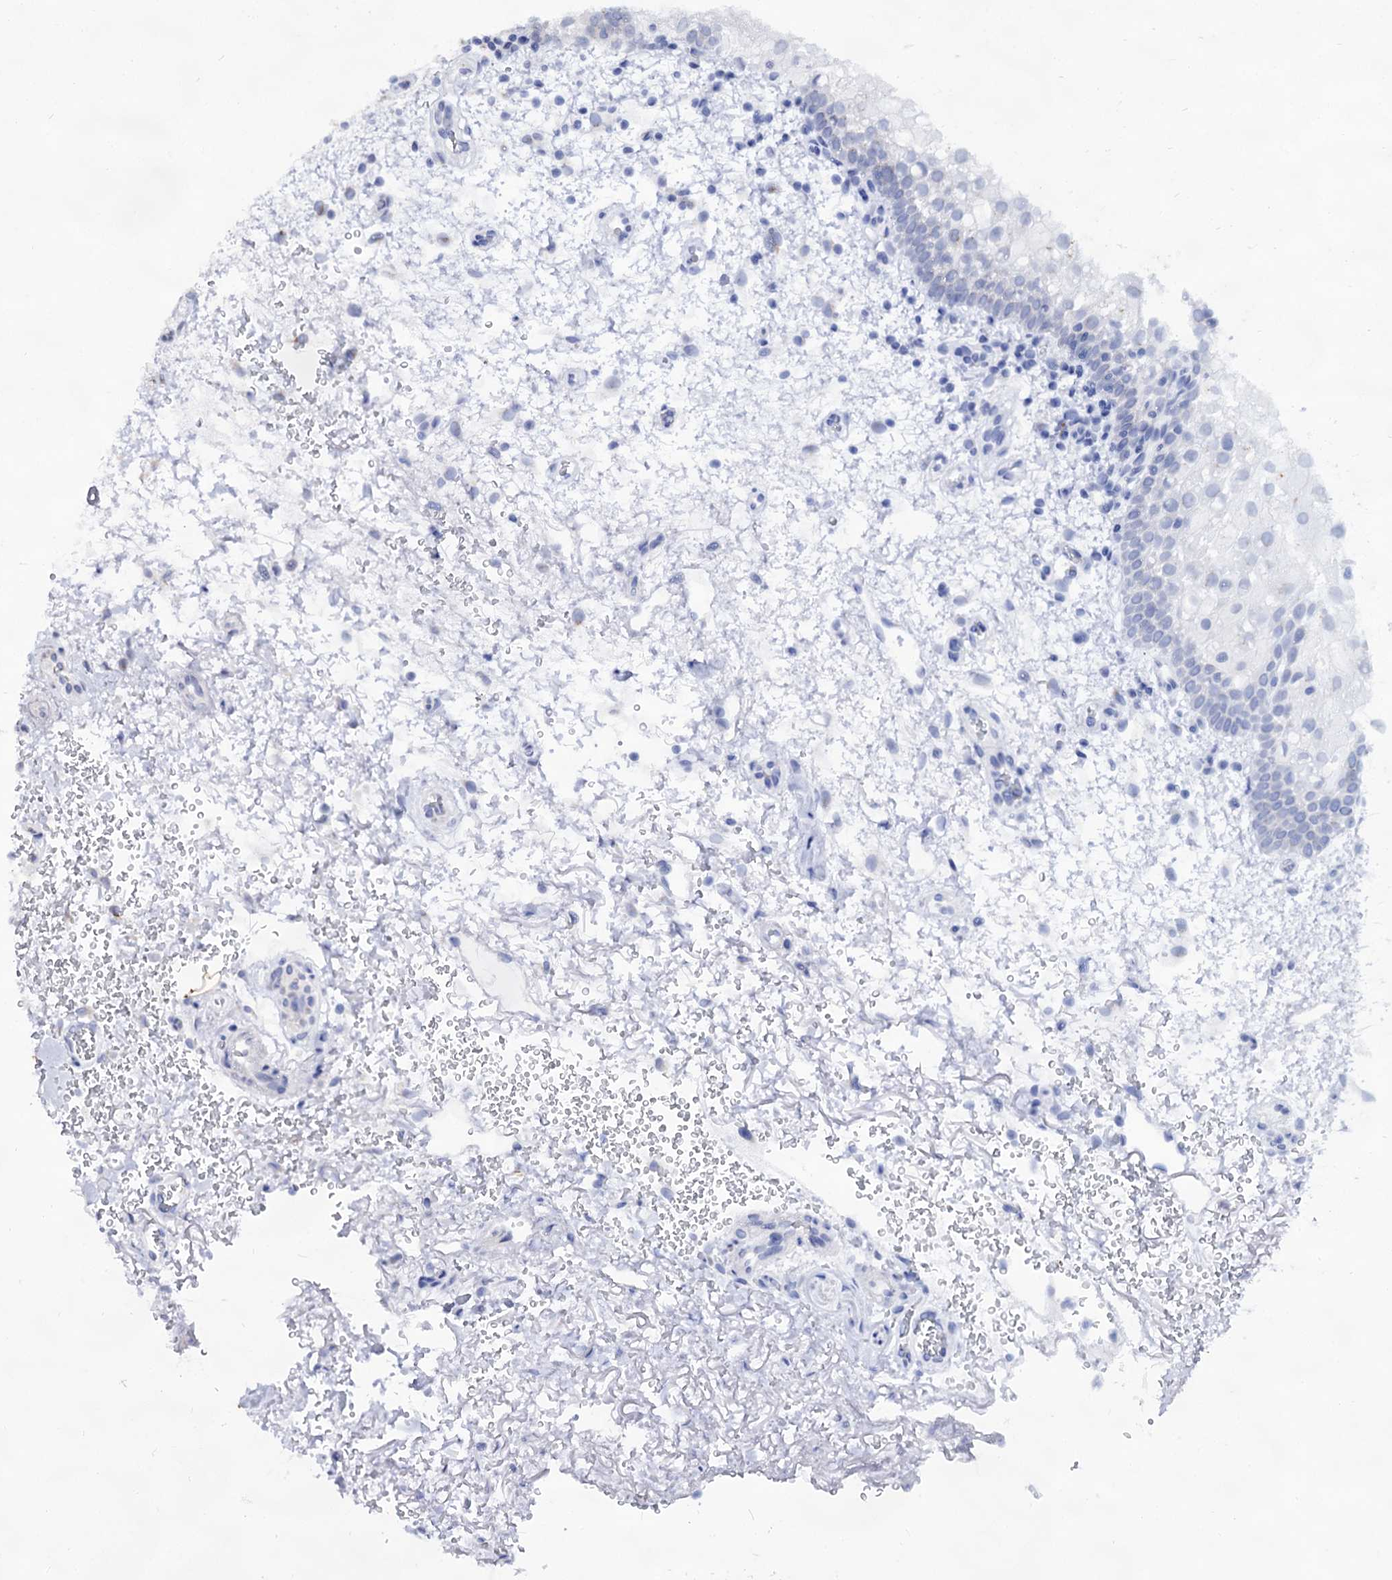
{"staining": {"intensity": "negative", "quantity": "none", "location": "none"}, "tissue": "oral mucosa", "cell_type": "Squamous epithelial cells", "image_type": "normal", "snomed": [{"axis": "morphology", "description": "Normal tissue, NOS"}, {"axis": "morphology", "description": "Squamous cell carcinoma, NOS"}, {"axis": "topography", "description": "Oral tissue"}, {"axis": "topography", "description": "Head-Neck"}], "caption": "Immunohistochemical staining of normal oral mucosa displays no significant staining in squamous epithelial cells. The staining was performed using DAB (3,3'-diaminobenzidine) to visualize the protein expression in brown, while the nuclei were stained in blue with hematoxylin (Magnification: 20x).", "gene": "ARFIP2", "patient": {"sex": "male", "age": 68}}